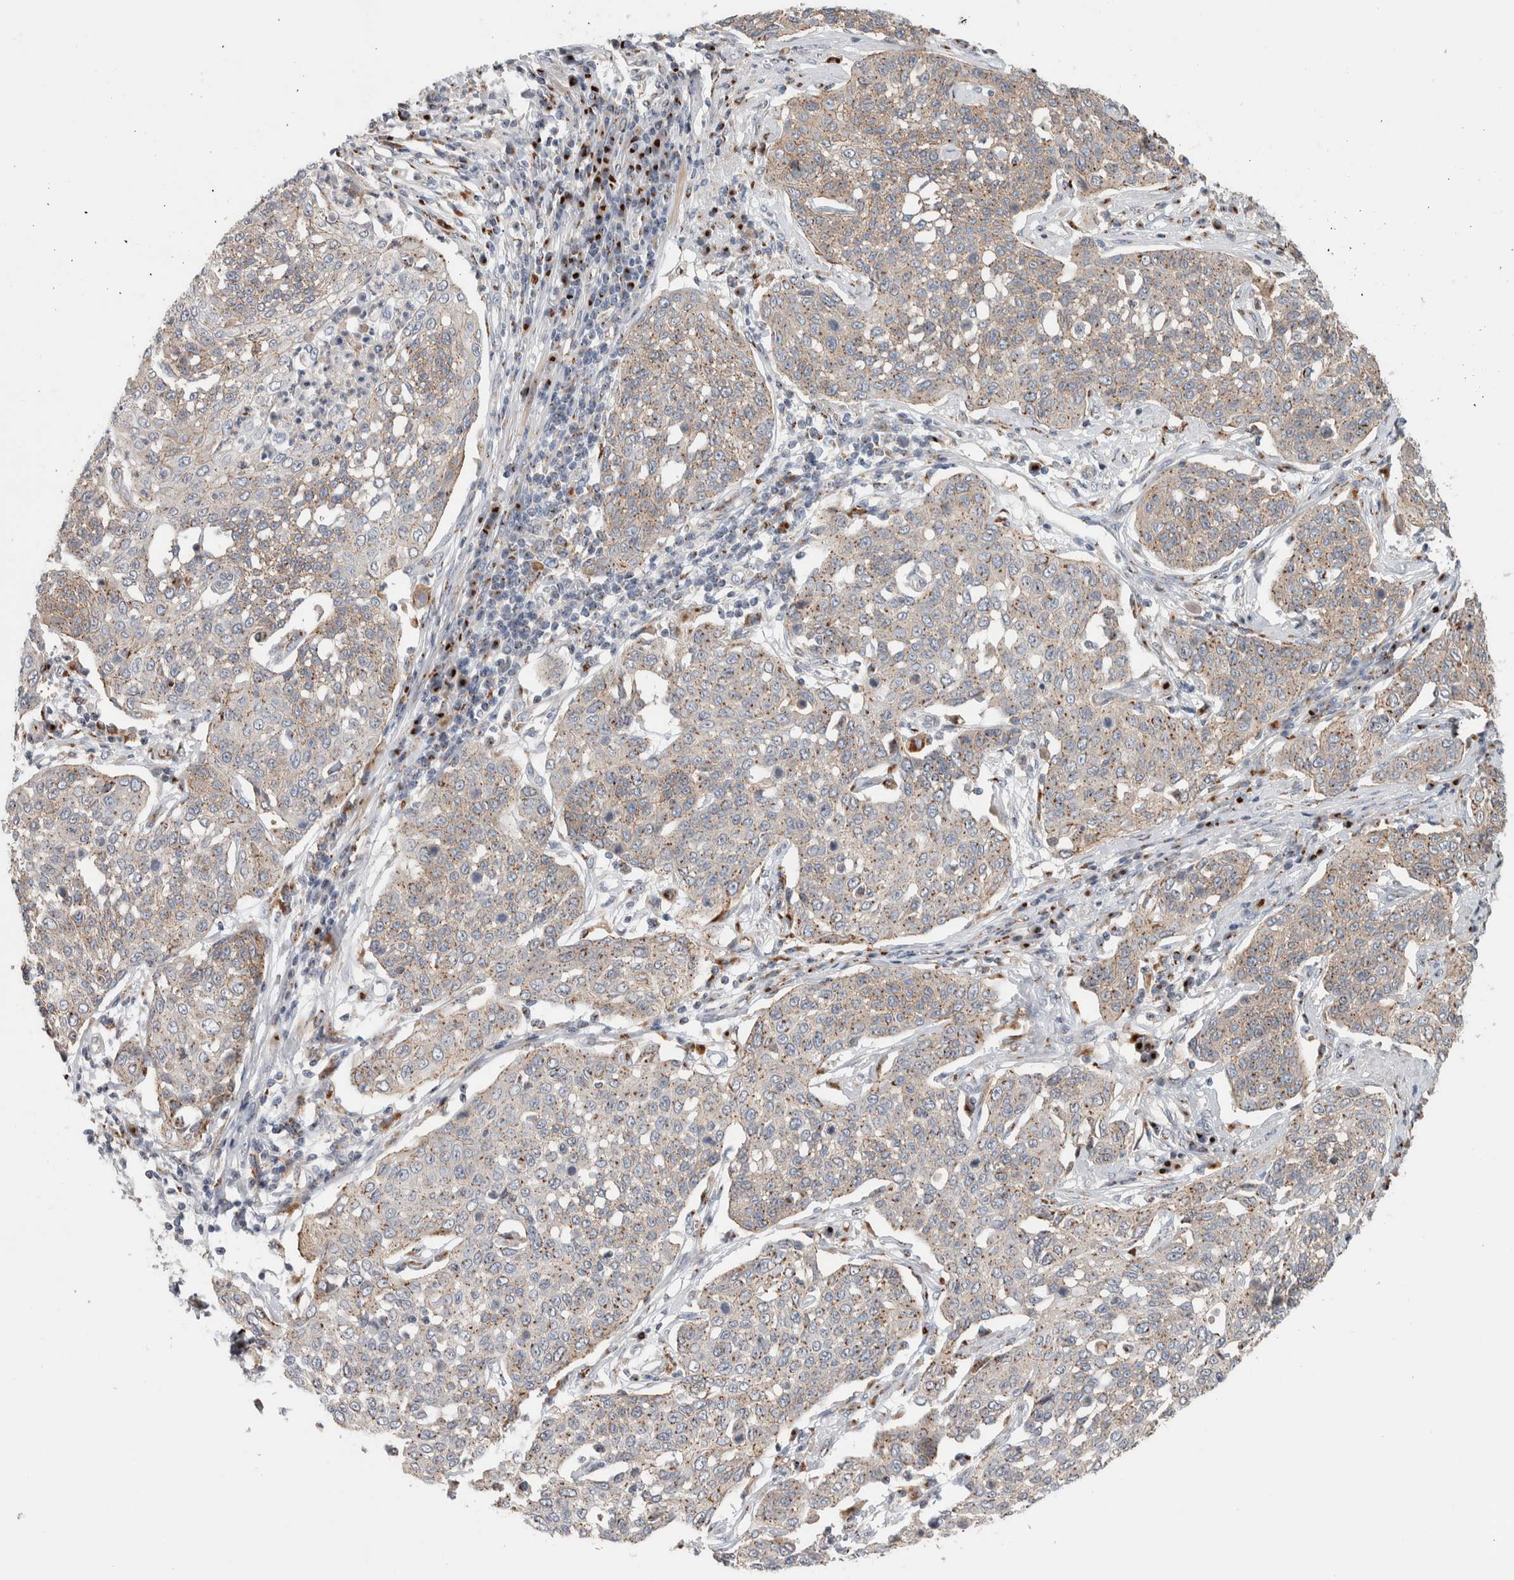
{"staining": {"intensity": "weak", "quantity": ">75%", "location": "cytoplasmic/membranous"}, "tissue": "cervical cancer", "cell_type": "Tumor cells", "image_type": "cancer", "snomed": [{"axis": "morphology", "description": "Squamous cell carcinoma, NOS"}, {"axis": "topography", "description": "Cervix"}], "caption": "Immunohistochemical staining of human squamous cell carcinoma (cervical) demonstrates low levels of weak cytoplasmic/membranous expression in about >75% of tumor cells. The protein is stained brown, and the nuclei are stained in blue (DAB (3,3'-diaminobenzidine) IHC with brightfield microscopy, high magnification).", "gene": "SLC38A10", "patient": {"sex": "female", "age": 34}}